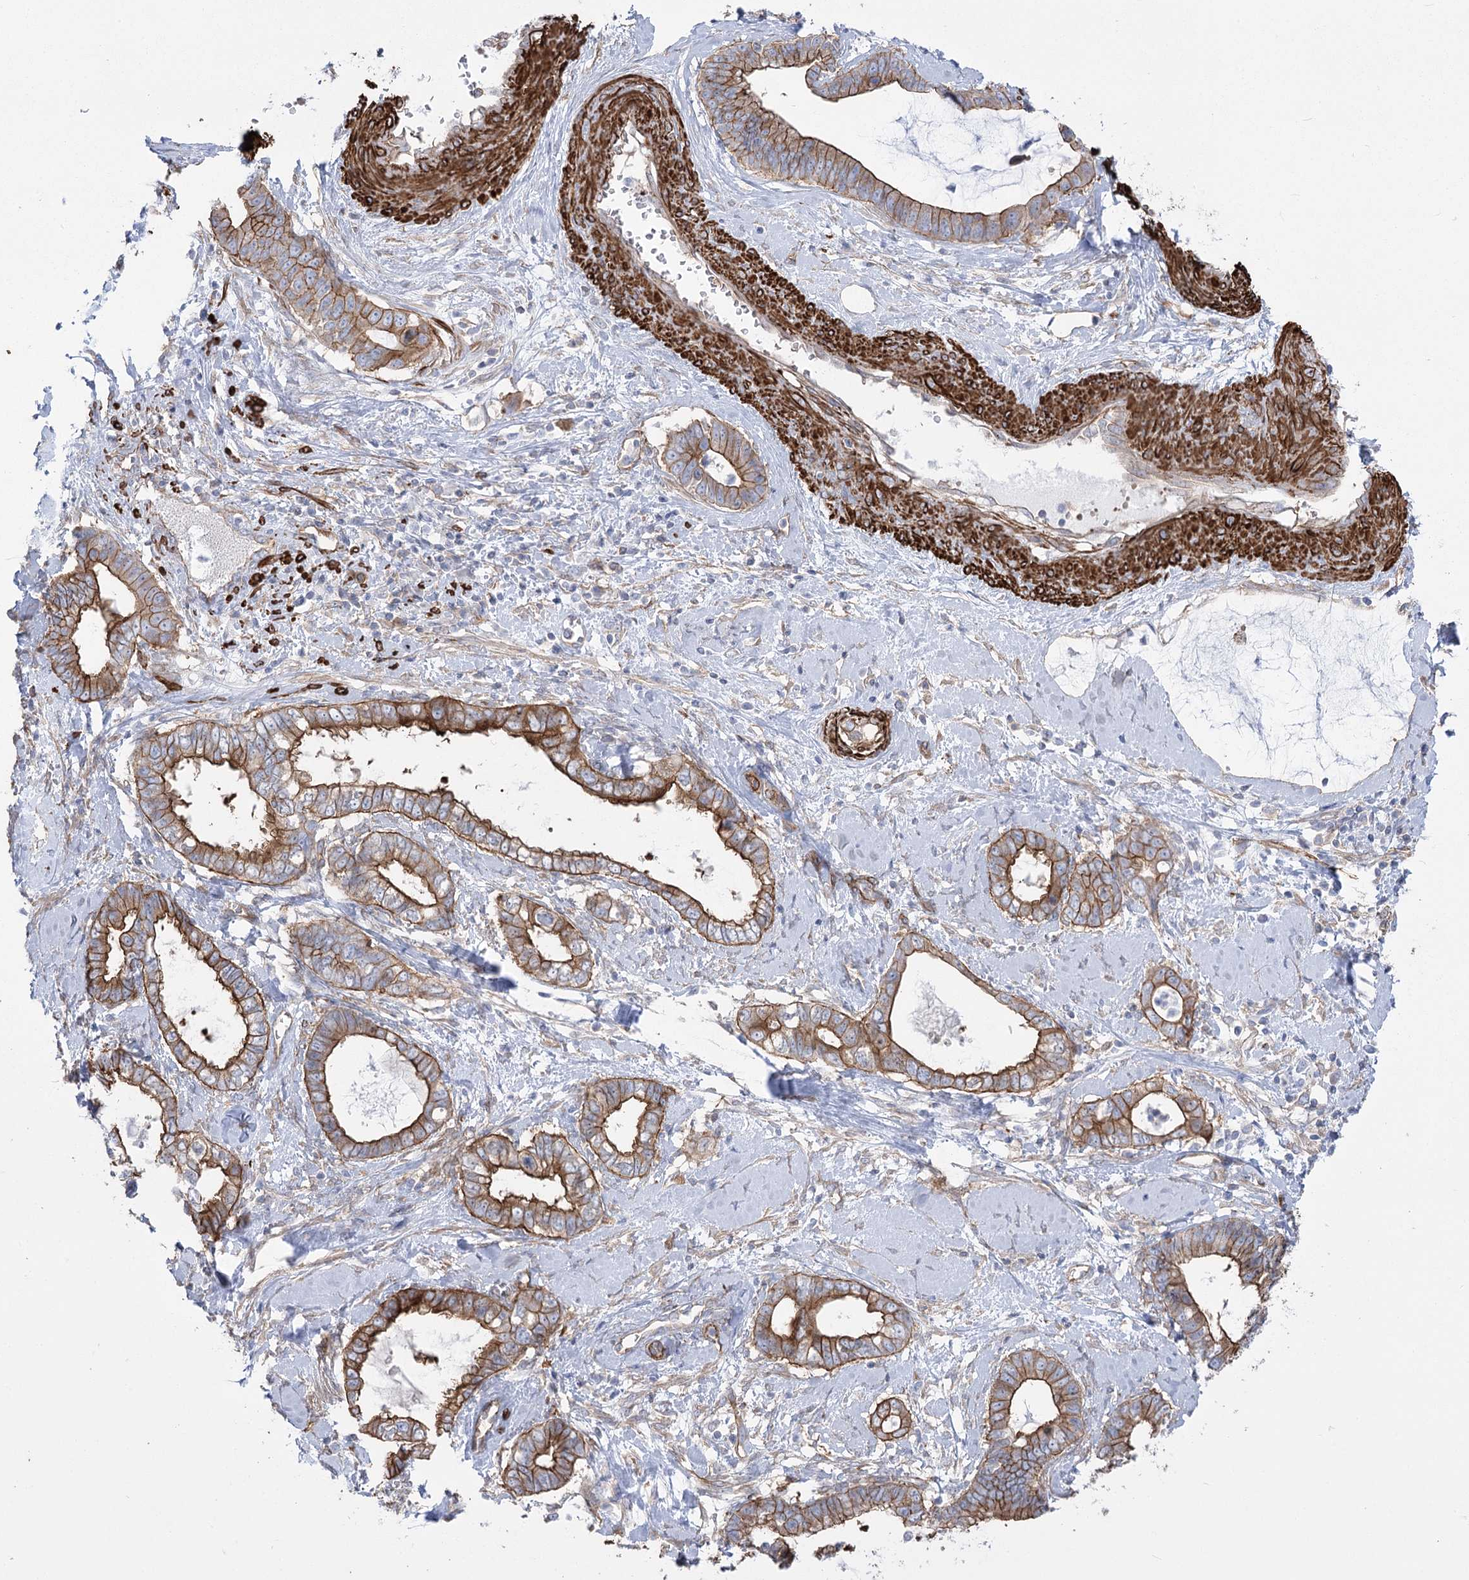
{"staining": {"intensity": "moderate", "quantity": ">75%", "location": "cytoplasmic/membranous"}, "tissue": "cervical cancer", "cell_type": "Tumor cells", "image_type": "cancer", "snomed": [{"axis": "morphology", "description": "Adenocarcinoma, NOS"}, {"axis": "topography", "description": "Cervix"}], "caption": "This is a histology image of immunohistochemistry (IHC) staining of adenocarcinoma (cervical), which shows moderate staining in the cytoplasmic/membranous of tumor cells.", "gene": "PLEKHA5", "patient": {"sex": "female", "age": 44}}